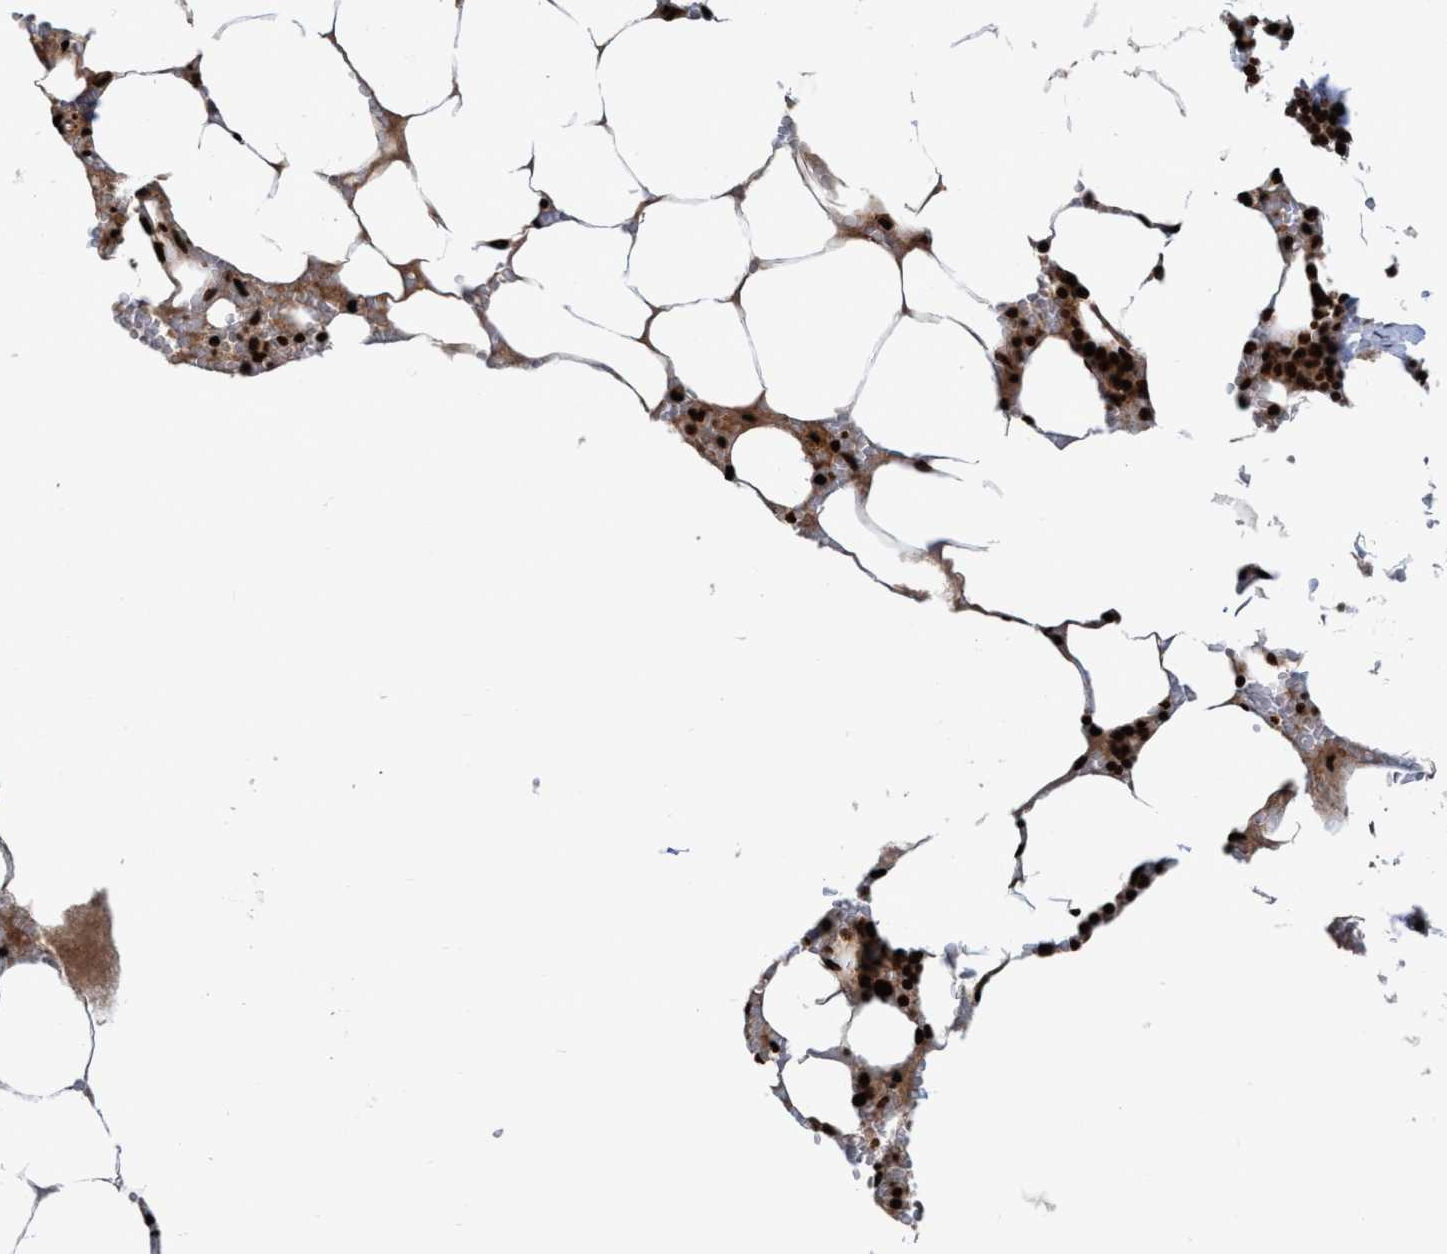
{"staining": {"intensity": "strong", "quantity": ">75%", "location": "nuclear"}, "tissue": "bone marrow", "cell_type": "Hematopoietic cells", "image_type": "normal", "snomed": [{"axis": "morphology", "description": "Normal tissue, NOS"}, {"axis": "topography", "description": "Bone marrow"}], "caption": "This is a micrograph of immunohistochemistry staining of normal bone marrow, which shows strong expression in the nuclear of hematopoietic cells.", "gene": "TOPBP1", "patient": {"sex": "male", "age": 70}}